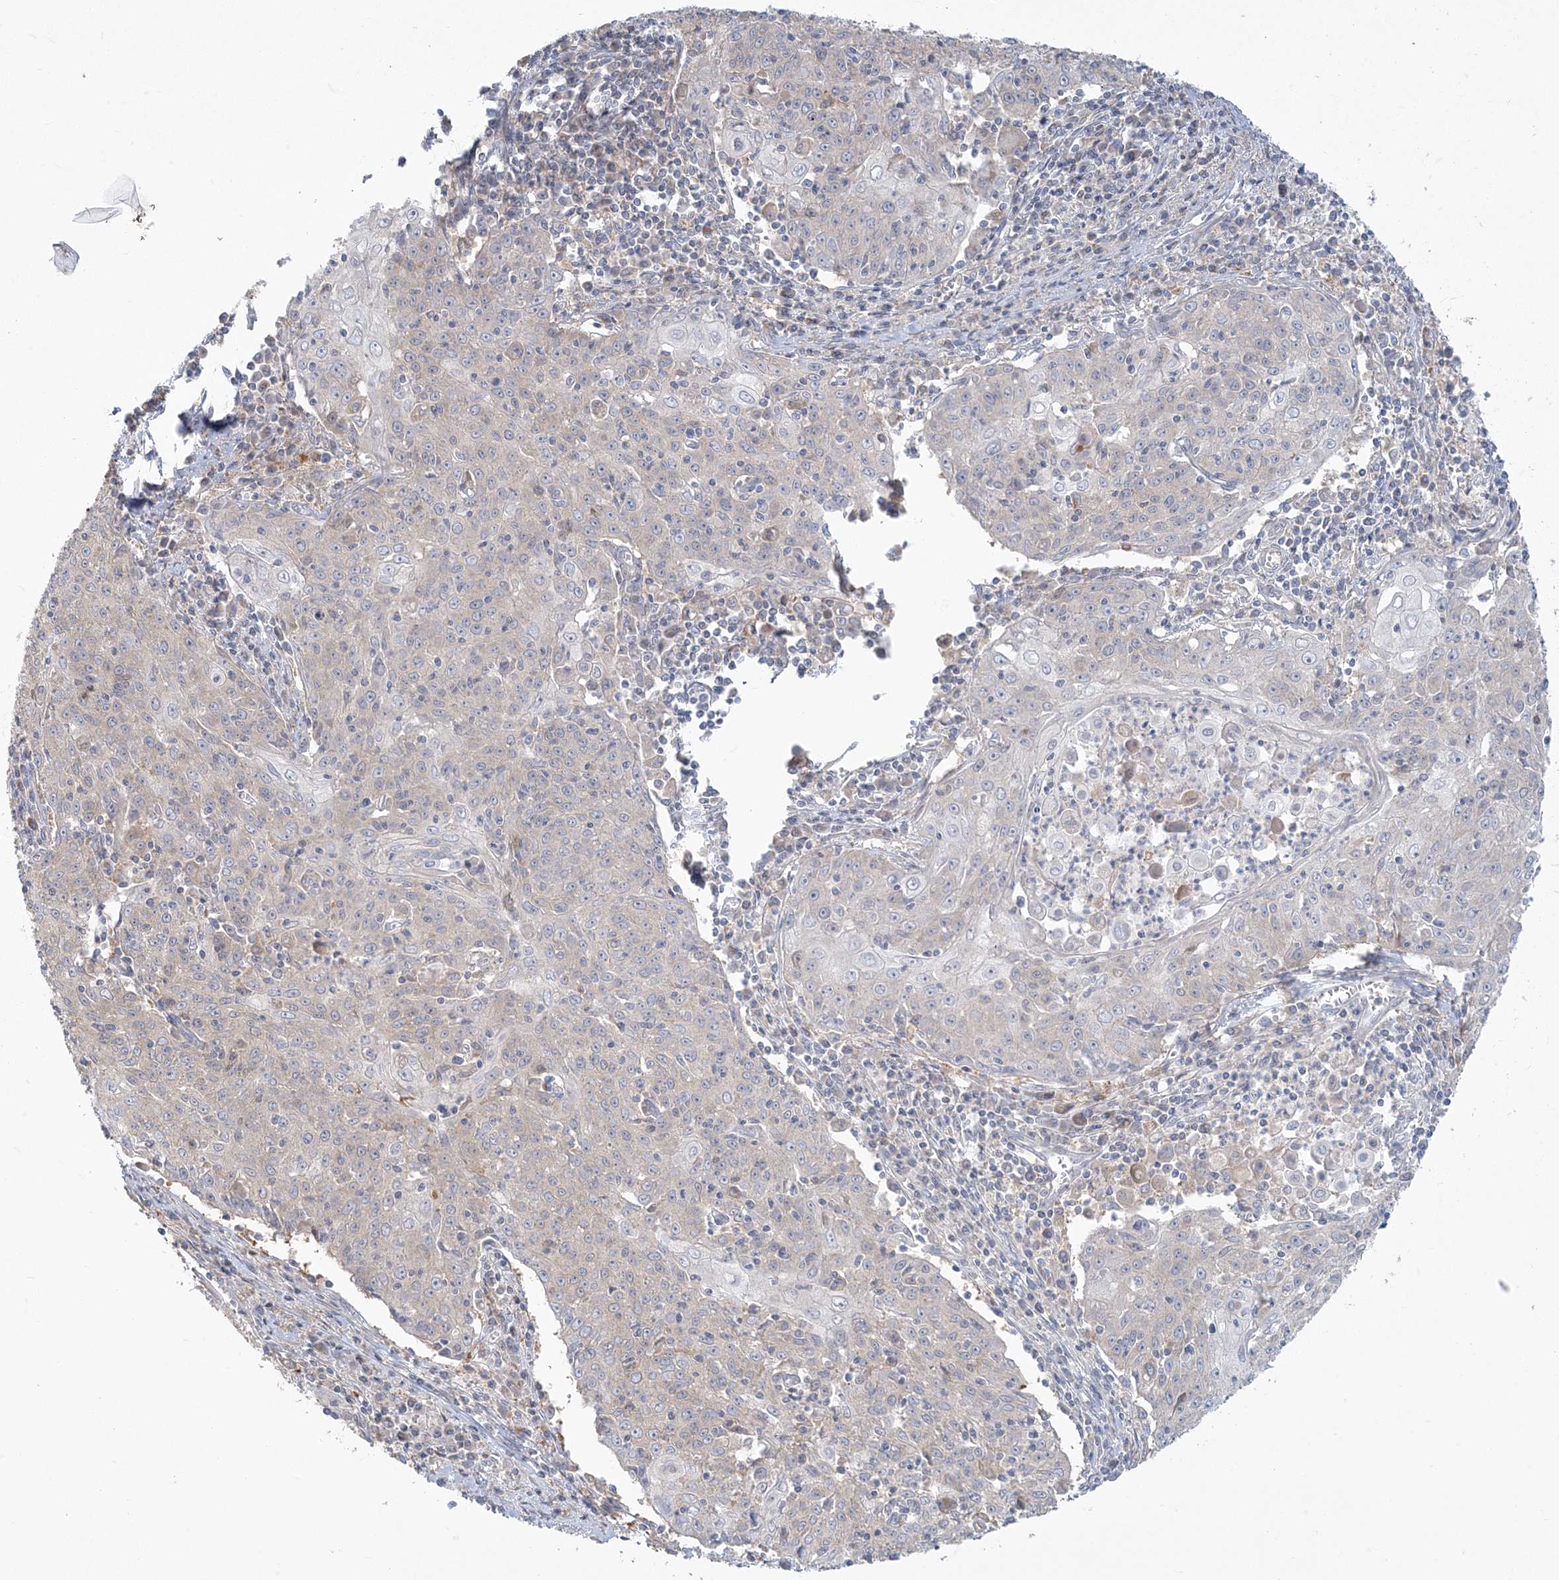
{"staining": {"intensity": "weak", "quantity": "<25%", "location": "cytoplasmic/membranous"}, "tissue": "cervical cancer", "cell_type": "Tumor cells", "image_type": "cancer", "snomed": [{"axis": "morphology", "description": "Squamous cell carcinoma, NOS"}, {"axis": "topography", "description": "Cervix"}], "caption": "Histopathology image shows no protein staining in tumor cells of cervical squamous cell carcinoma tissue.", "gene": "ZC3H6", "patient": {"sex": "female", "age": 48}}